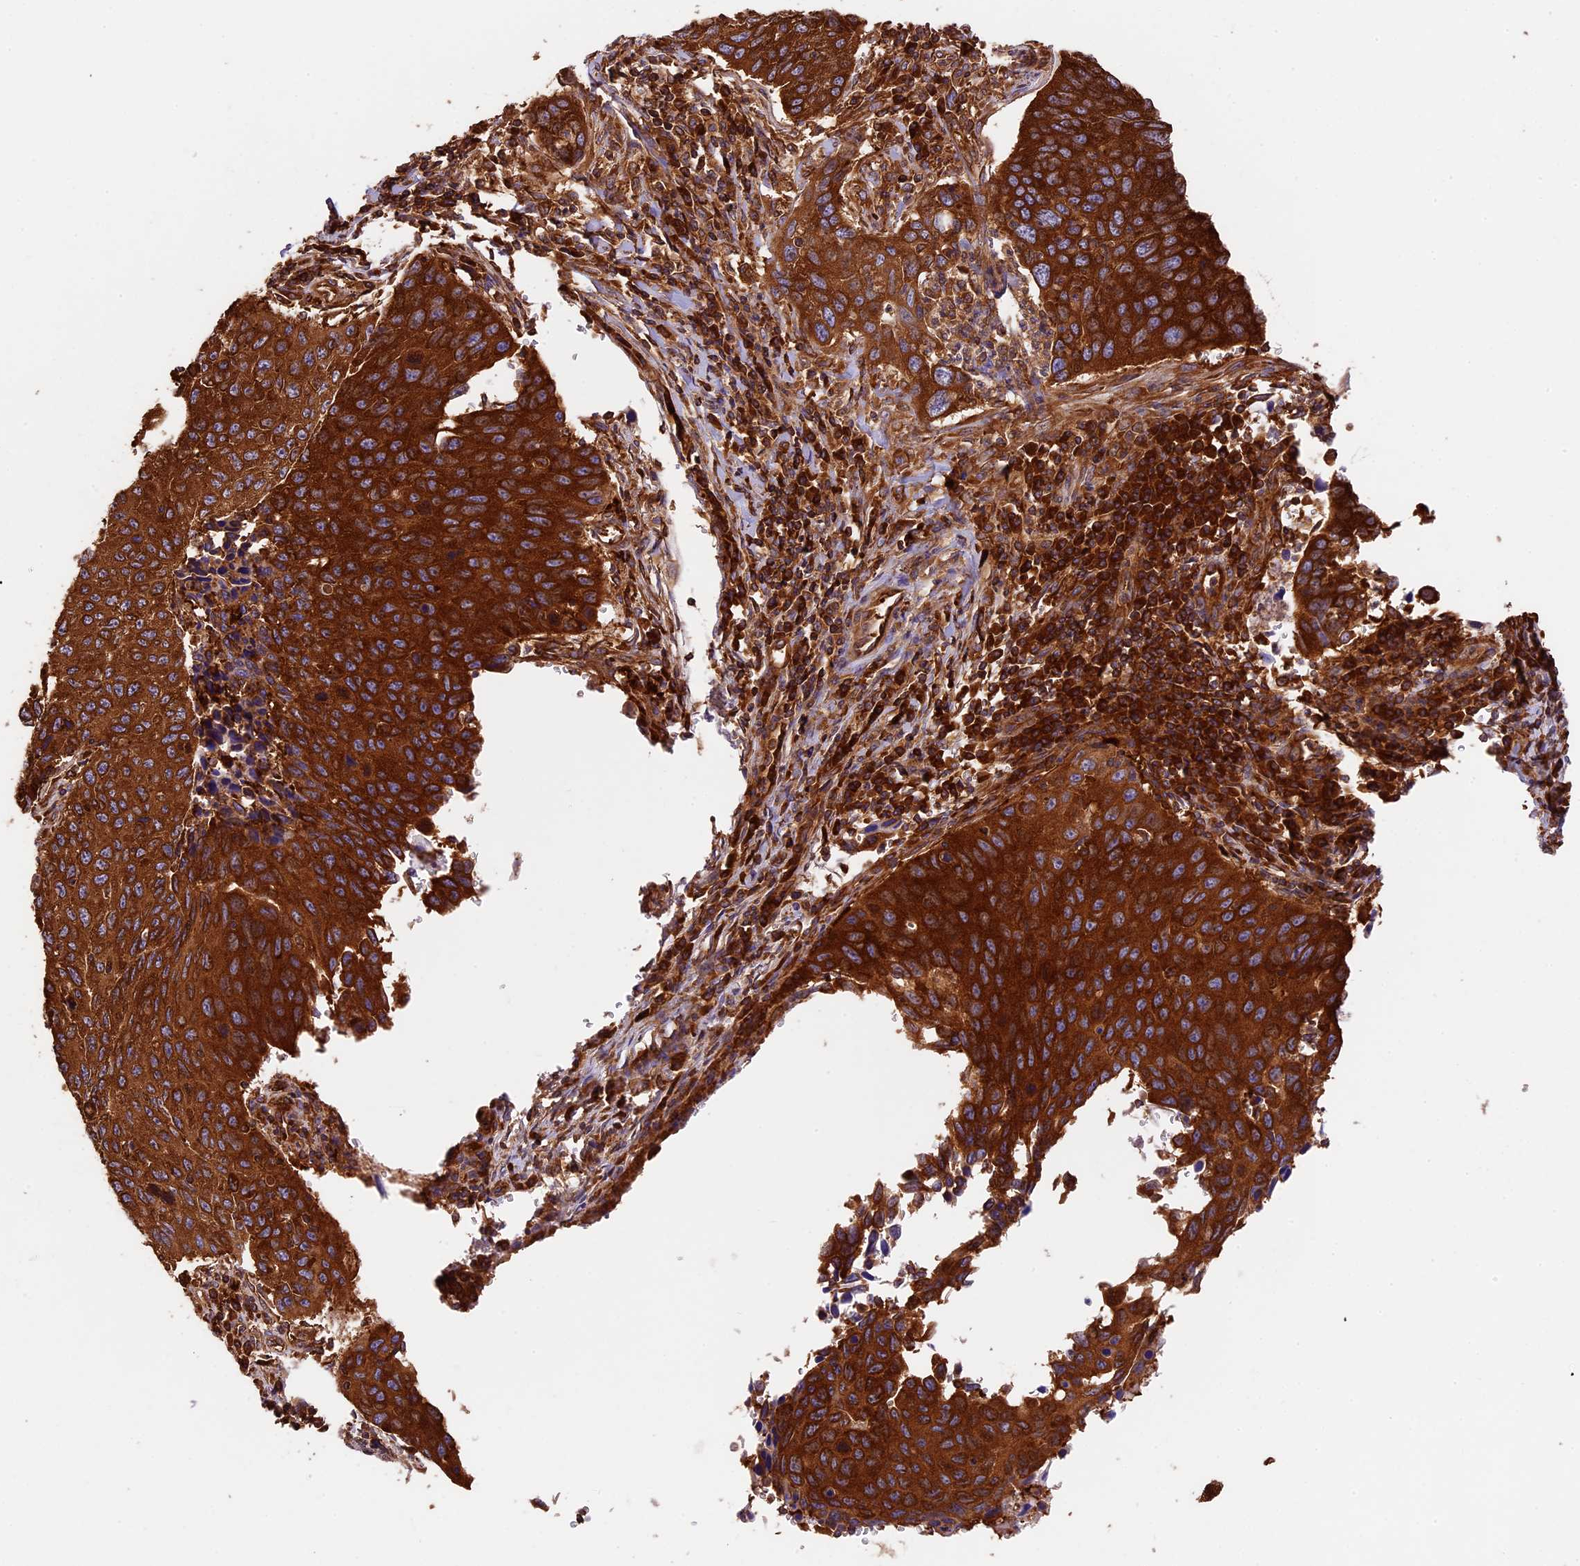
{"staining": {"intensity": "strong", "quantity": ">75%", "location": "cytoplasmic/membranous"}, "tissue": "cervical cancer", "cell_type": "Tumor cells", "image_type": "cancer", "snomed": [{"axis": "morphology", "description": "Squamous cell carcinoma, NOS"}, {"axis": "topography", "description": "Cervix"}], "caption": "IHC (DAB) staining of human cervical squamous cell carcinoma exhibits strong cytoplasmic/membranous protein expression in approximately >75% of tumor cells. (DAB IHC, brown staining for protein, blue staining for nuclei).", "gene": "KARS1", "patient": {"sex": "female", "age": 53}}